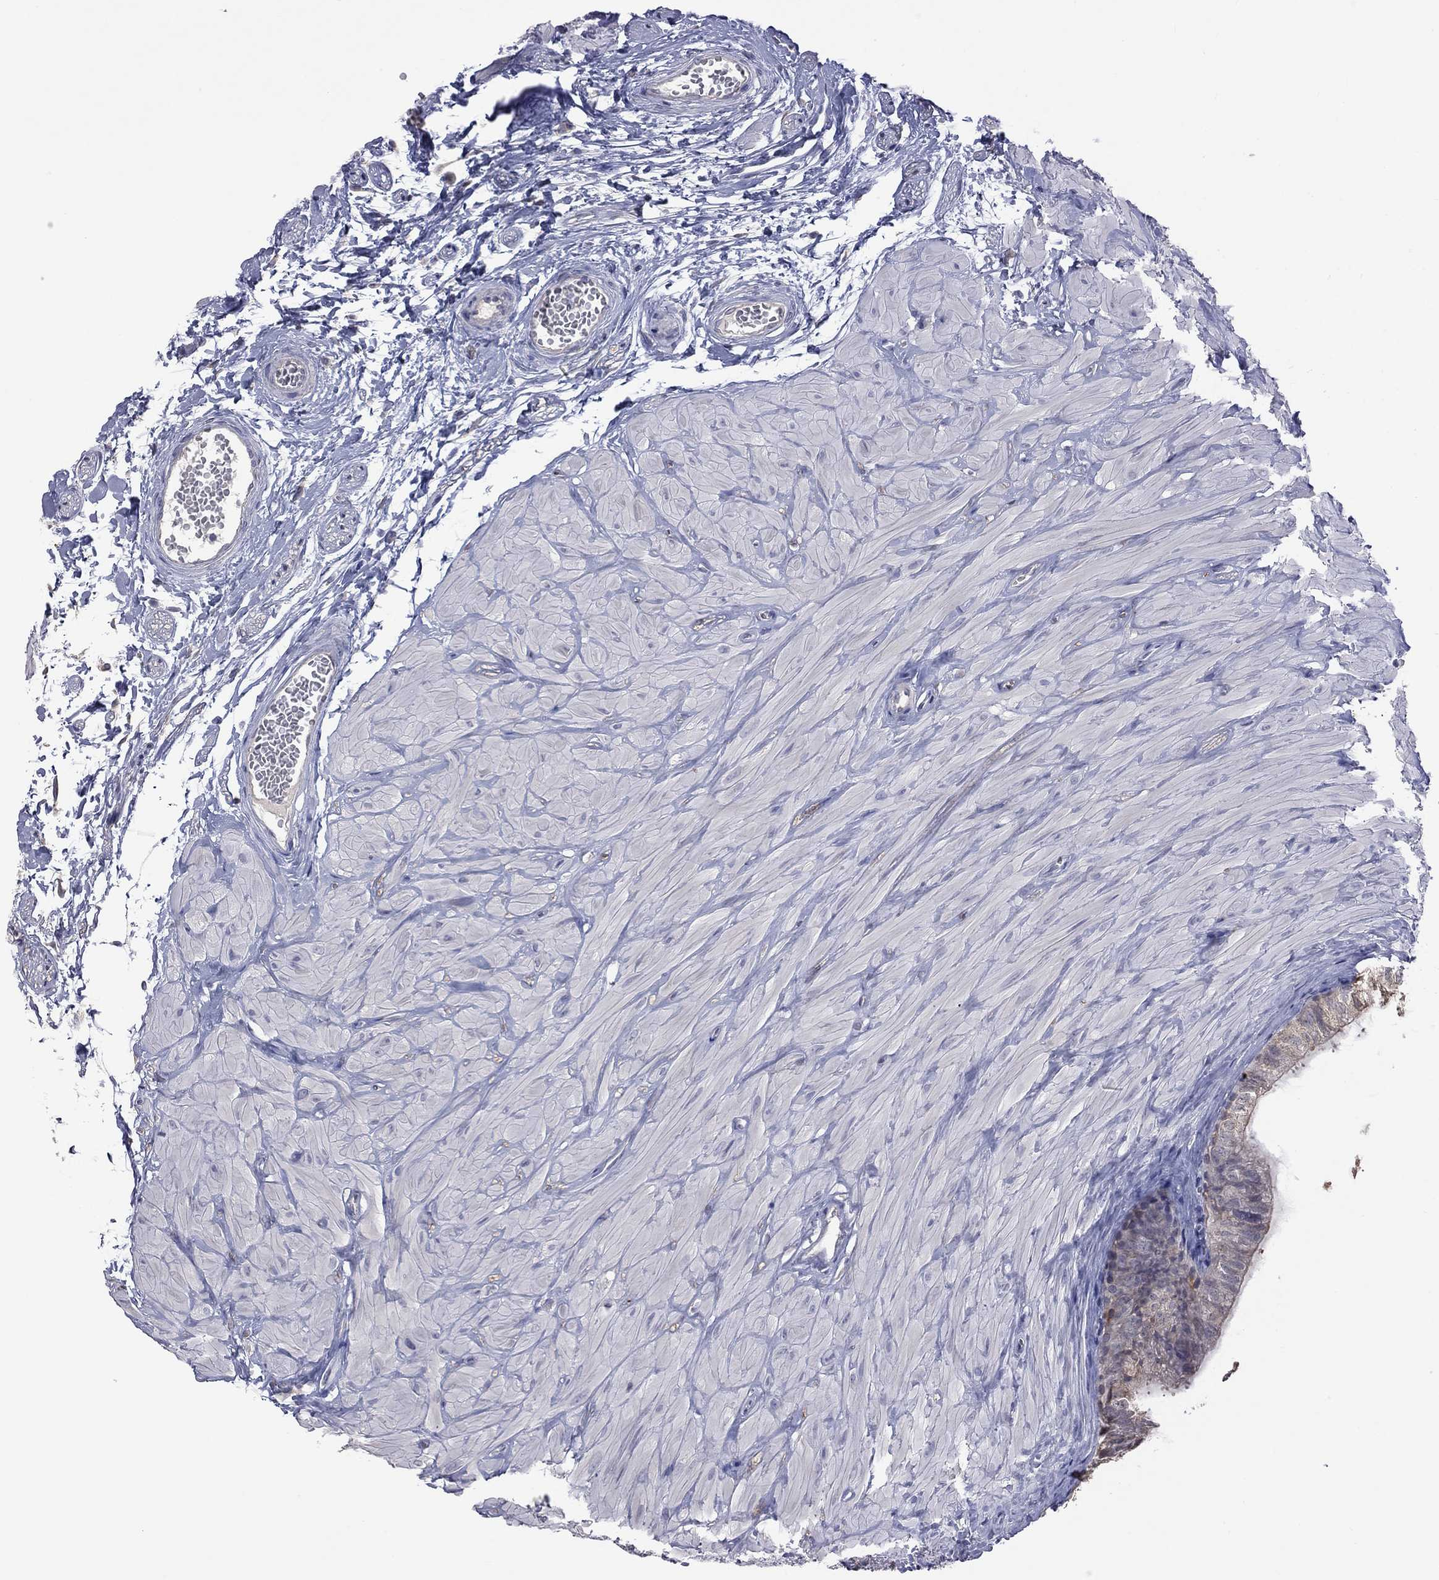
{"staining": {"intensity": "weak", "quantity": "25%-75%", "location": "cytoplasmic/membranous"}, "tissue": "epididymis", "cell_type": "Glandular cells", "image_type": "normal", "snomed": [{"axis": "morphology", "description": "Normal tissue, NOS"}, {"axis": "topography", "description": "Epididymis"}, {"axis": "topography", "description": "Vas deferens"}], "caption": "A brown stain shows weak cytoplasmic/membranous staining of a protein in glandular cells of benign epididymis.", "gene": "HYLS1", "patient": {"sex": "male", "age": 23}}